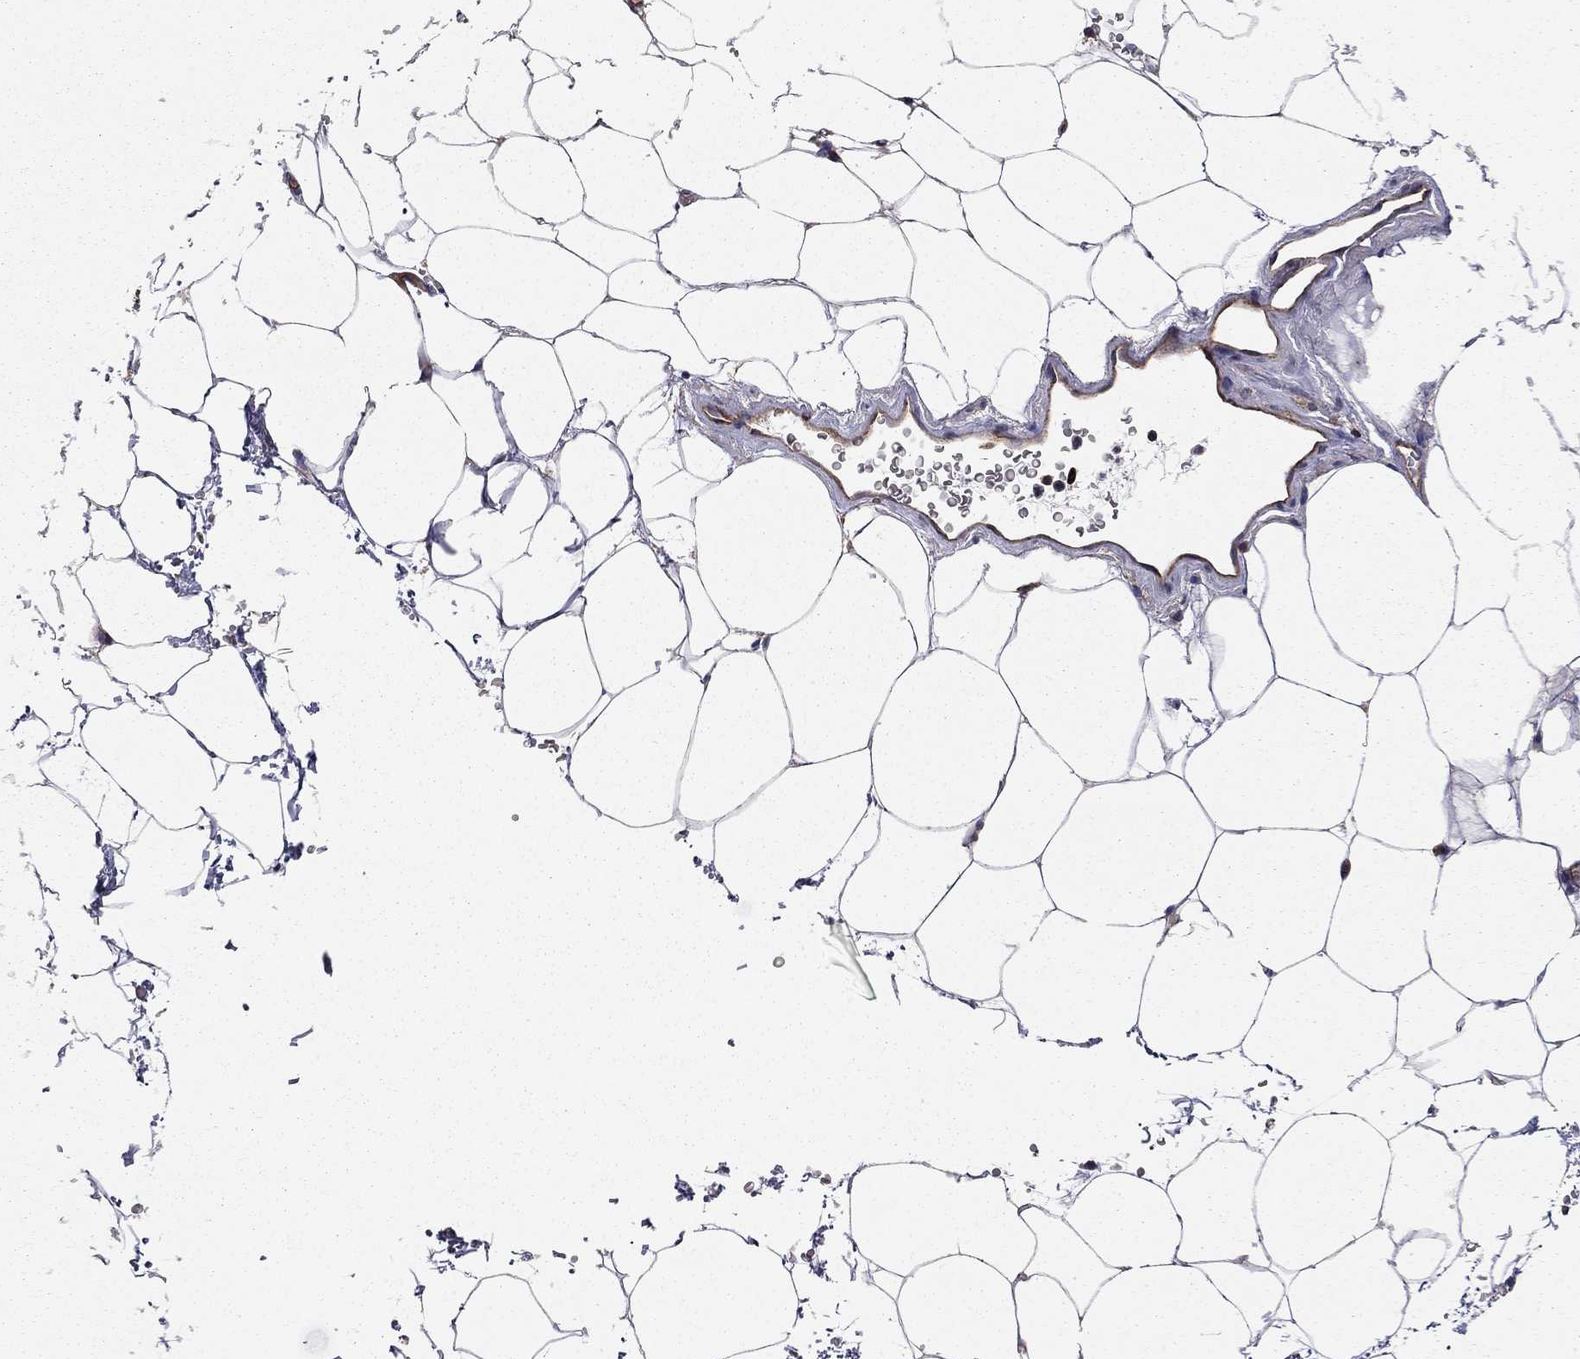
{"staining": {"intensity": "negative", "quantity": "none", "location": "none"}, "tissue": "adipose tissue", "cell_type": "Adipocytes", "image_type": "normal", "snomed": [{"axis": "morphology", "description": "Normal tissue, NOS"}, {"axis": "topography", "description": "Soft tissue"}, {"axis": "topography", "description": "Adipose tissue"}, {"axis": "topography", "description": "Vascular tissue"}, {"axis": "topography", "description": "Peripheral nerve tissue"}], "caption": "A high-resolution image shows IHC staining of benign adipose tissue, which shows no significant staining in adipocytes. The staining was performed using DAB (3,3'-diaminobenzidine) to visualize the protein expression in brown, while the nuclei were stained in blue with hematoxylin (Magnification: 20x).", "gene": "RASEF", "patient": {"sex": "male", "age": 68}}